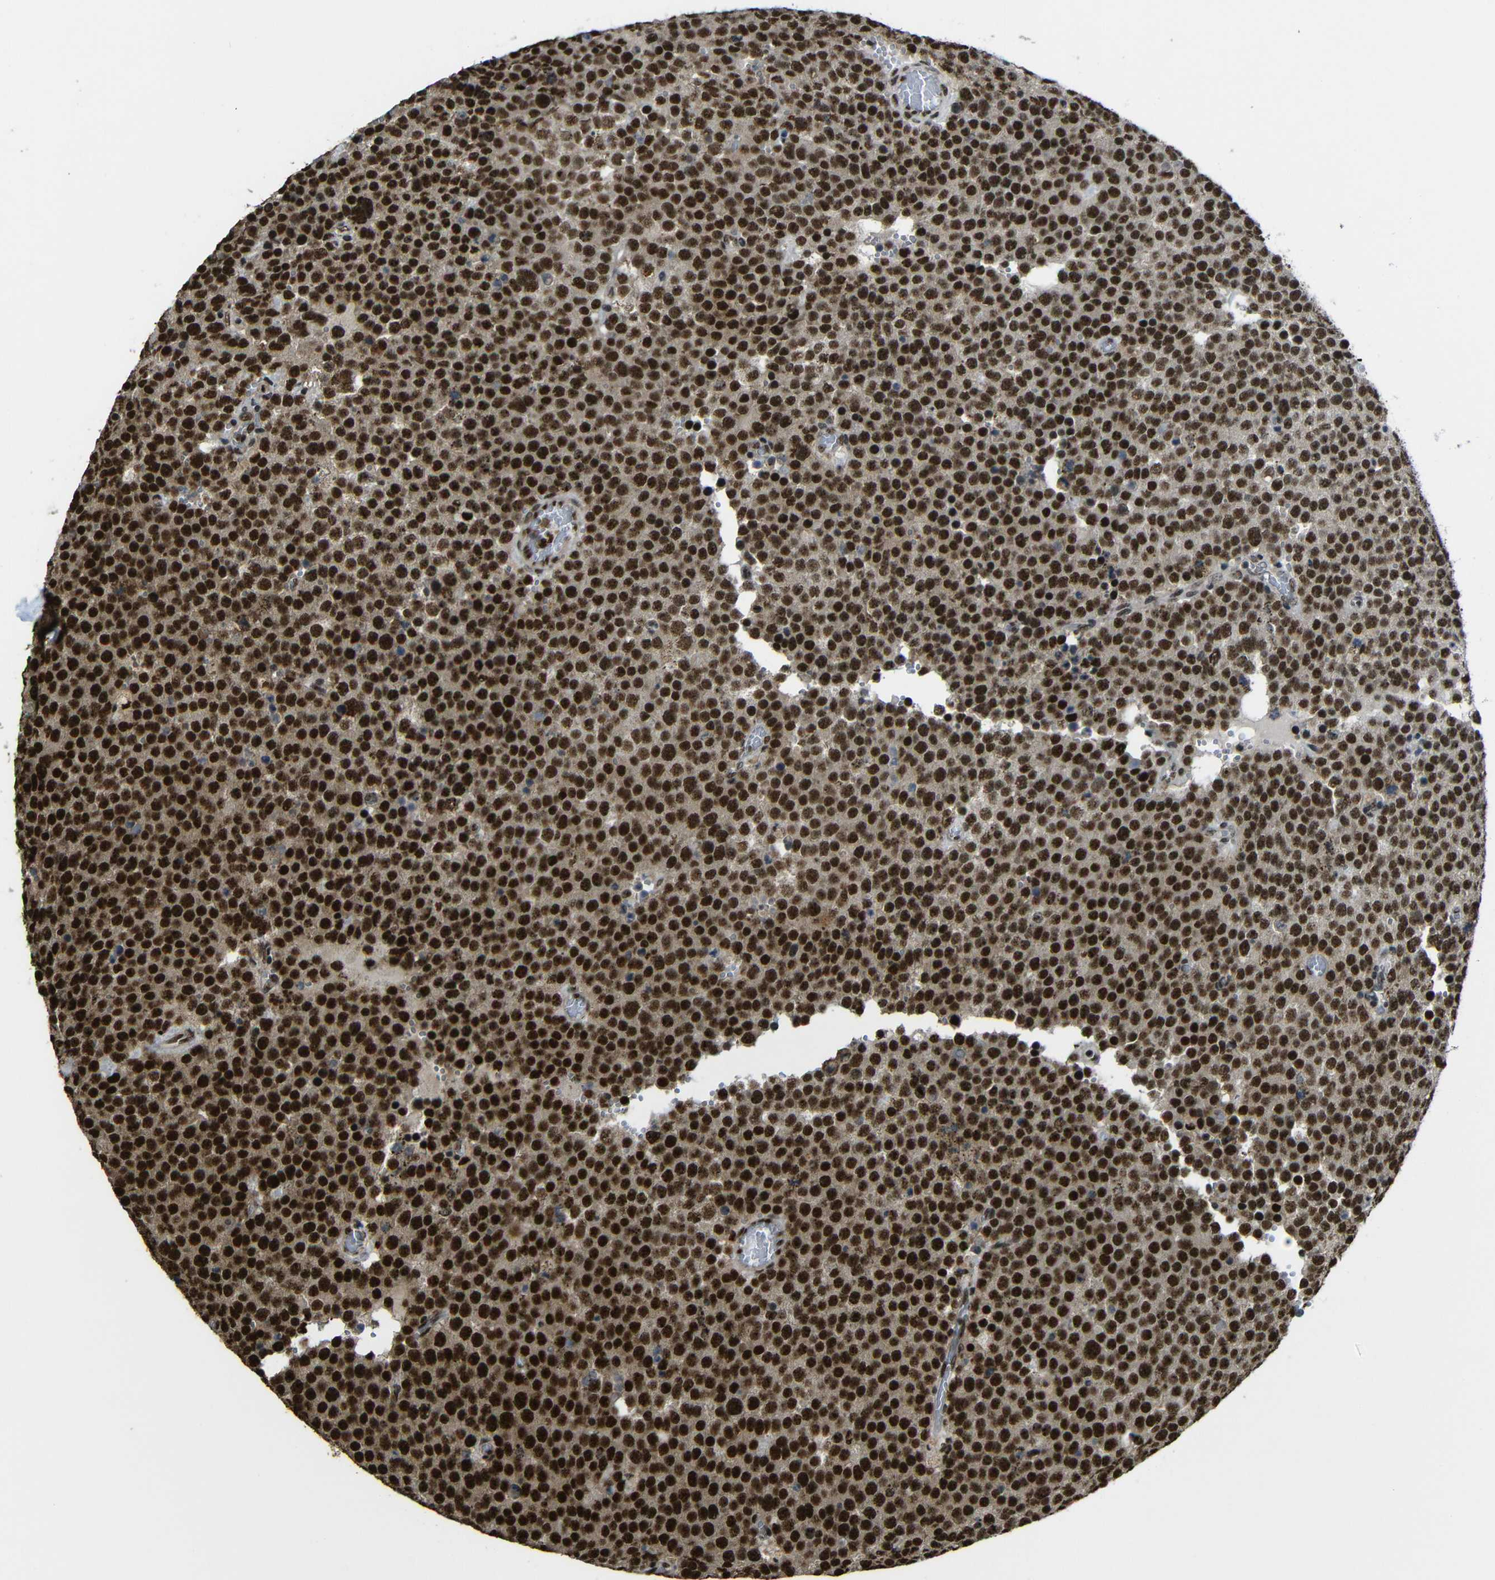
{"staining": {"intensity": "strong", "quantity": ">75%", "location": "cytoplasmic/membranous,nuclear"}, "tissue": "testis cancer", "cell_type": "Tumor cells", "image_type": "cancer", "snomed": [{"axis": "morphology", "description": "Normal tissue, NOS"}, {"axis": "morphology", "description": "Seminoma, NOS"}, {"axis": "topography", "description": "Testis"}], "caption": "Immunohistochemistry (DAB) staining of testis seminoma demonstrates strong cytoplasmic/membranous and nuclear protein positivity in about >75% of tumor cells.", "gene": "TCF7L2", "patient": {"sex": "male", "age": 71}}